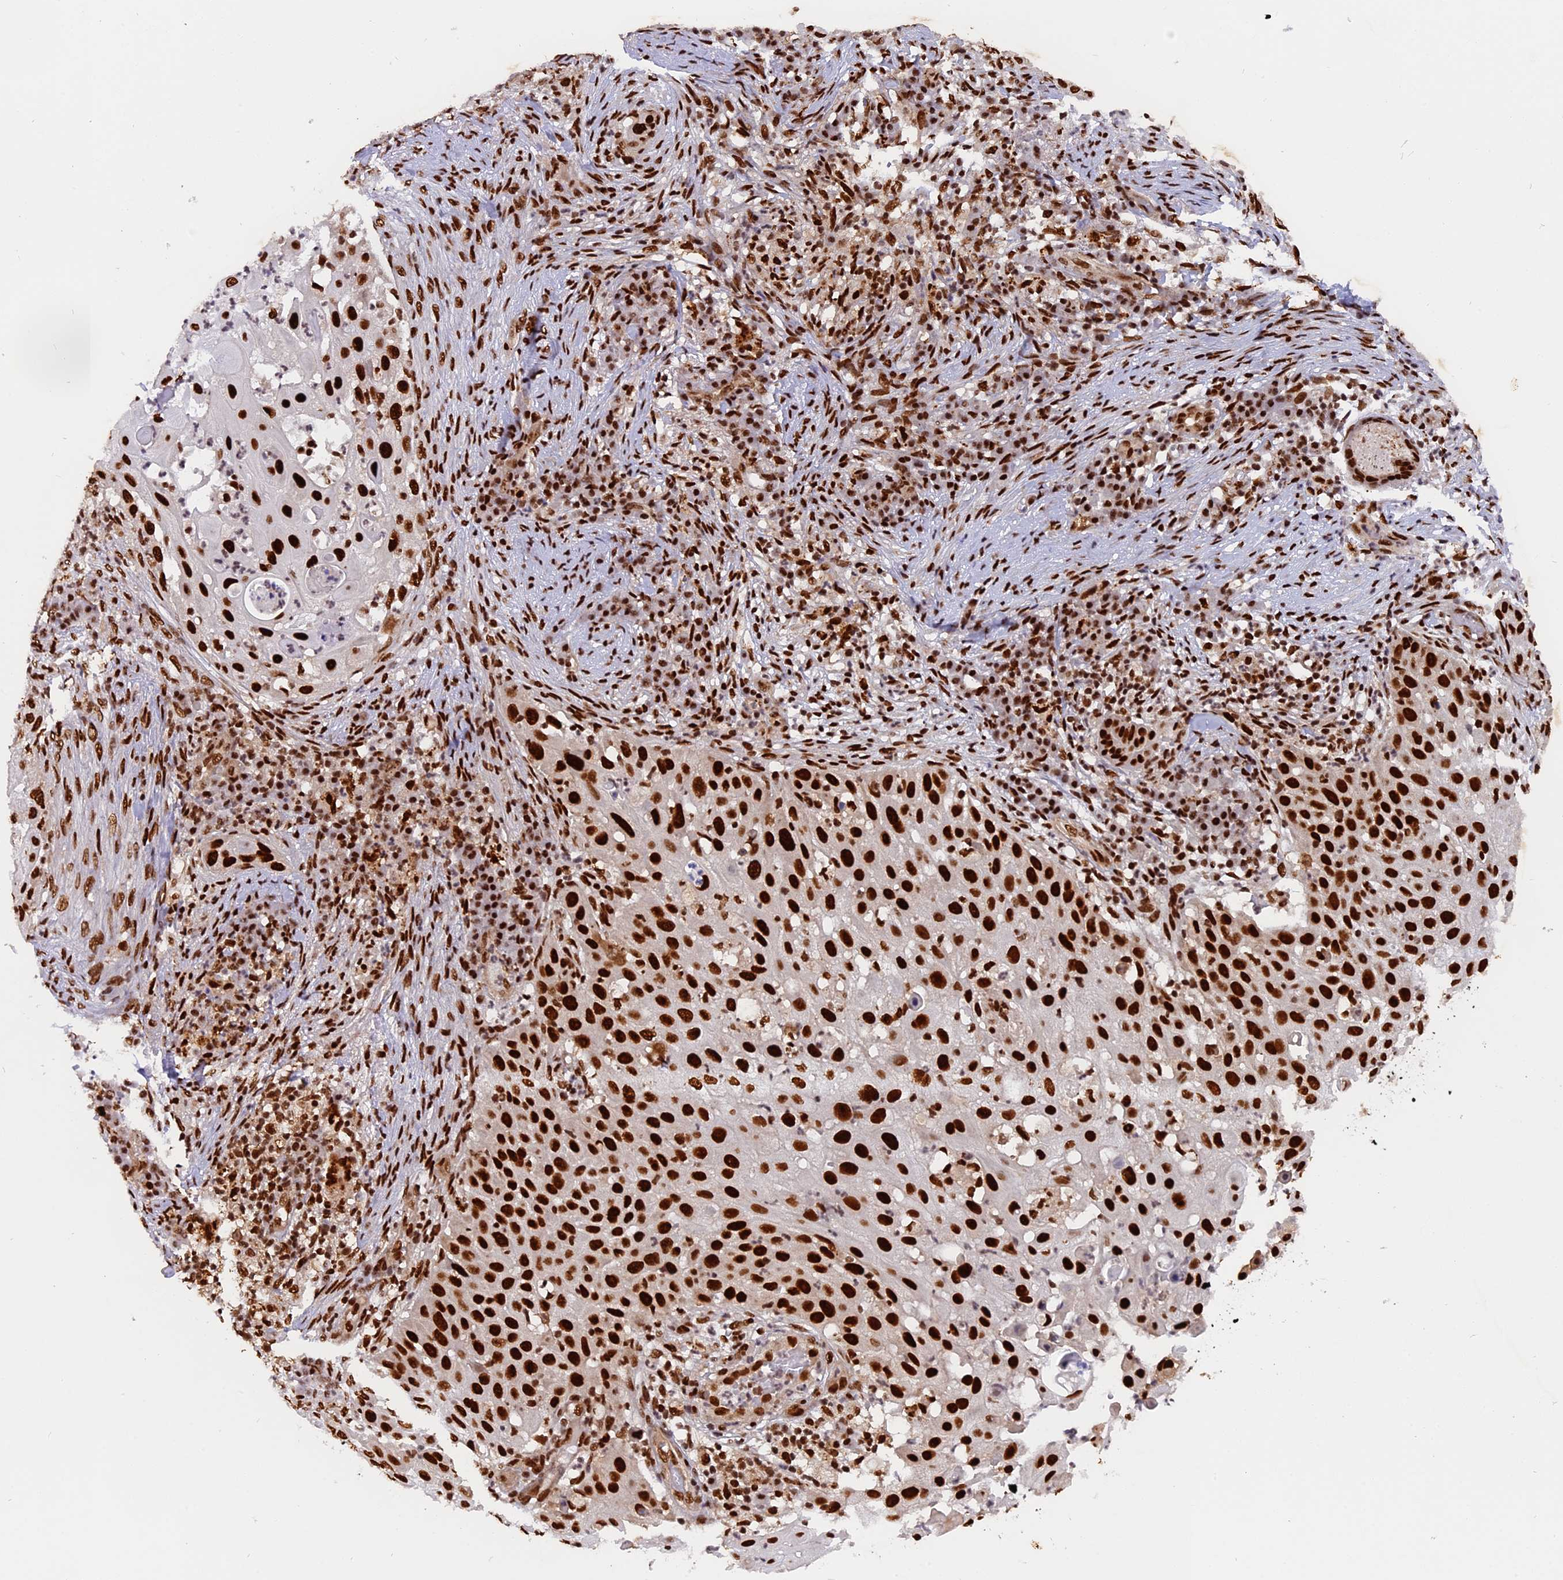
{"staining": {"intensity": "strong", "quantity": ">75%", "location": "nuclear"}, "tissue": "skin cancer", "cell_type": "Tumor cells", "image_type": "cancer", "snomed": [{"axis": "morphology", "description": "Squamous cell carcinoma, NOS"}, {"axis": "topography", "description": "Skin"}], "caption": "A brown stain highlights strong nuclear staining of a protein in skin cancer (squamous cell carcinoma) tumor cells.", "gene": "RAMAC", "patient": {"sex": "female", "age": 44}}